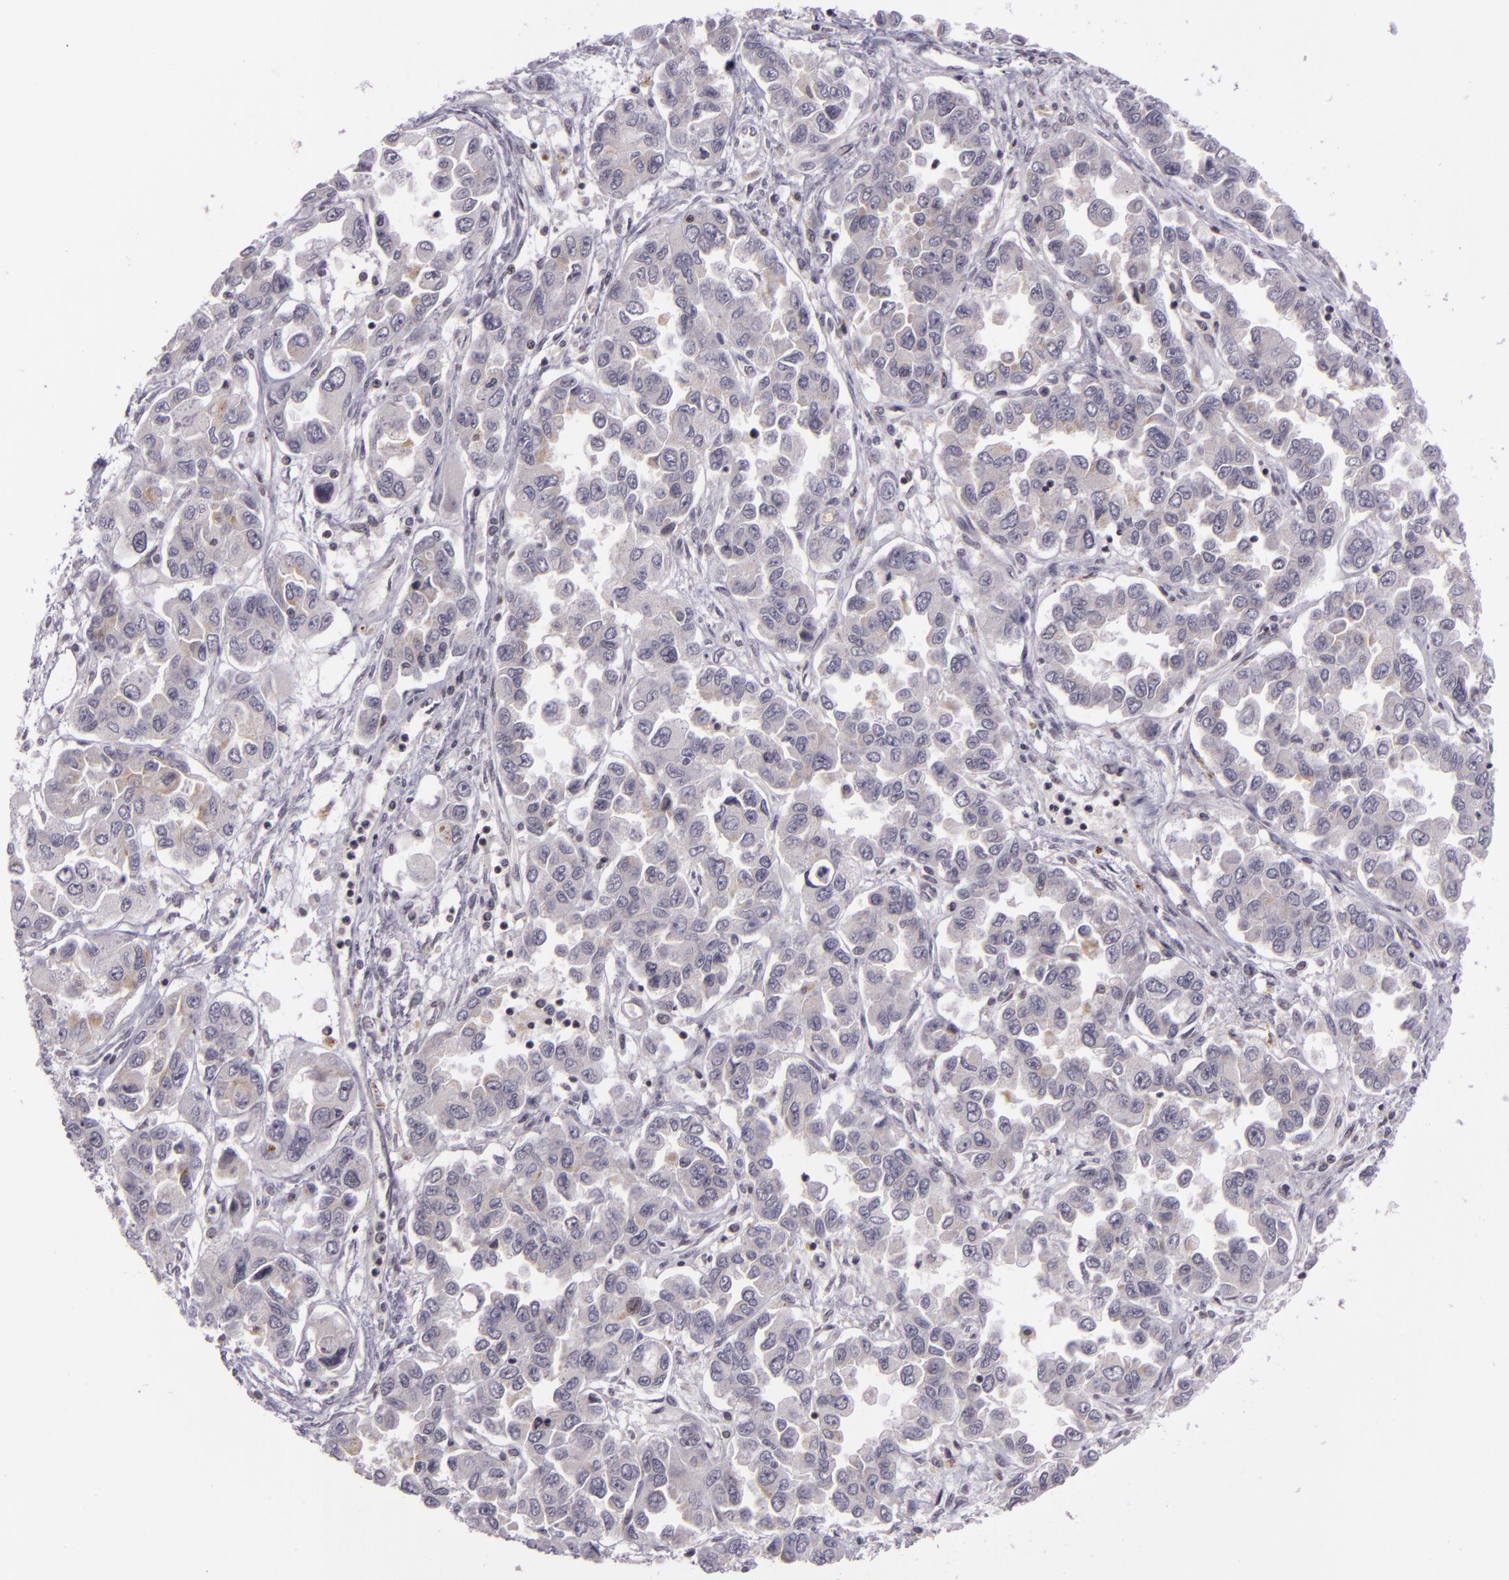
{"staining": {"intensity": "weak", "quantity": "<25%", "location": "cytoplasmic/membranous"}, "tissue": "ovarian cancer", "cell_type": "Tumor cells", "image_type": "cancer", "snomed": [{"axis": "morphology", "description": "Cystadenocarcinoma, serous, NOS"}, {"axis": "topography", "description": "Ovary"}], "caption": "This histopathology image is of ovarian serous cystadenocarcinoma stained with IHC to label a protein in brown with the nuclei are counter-stained blue. There is no positivity in tumor cells.", "gene": "ZFX", "patient": {"sex": "female", "age": 84}}